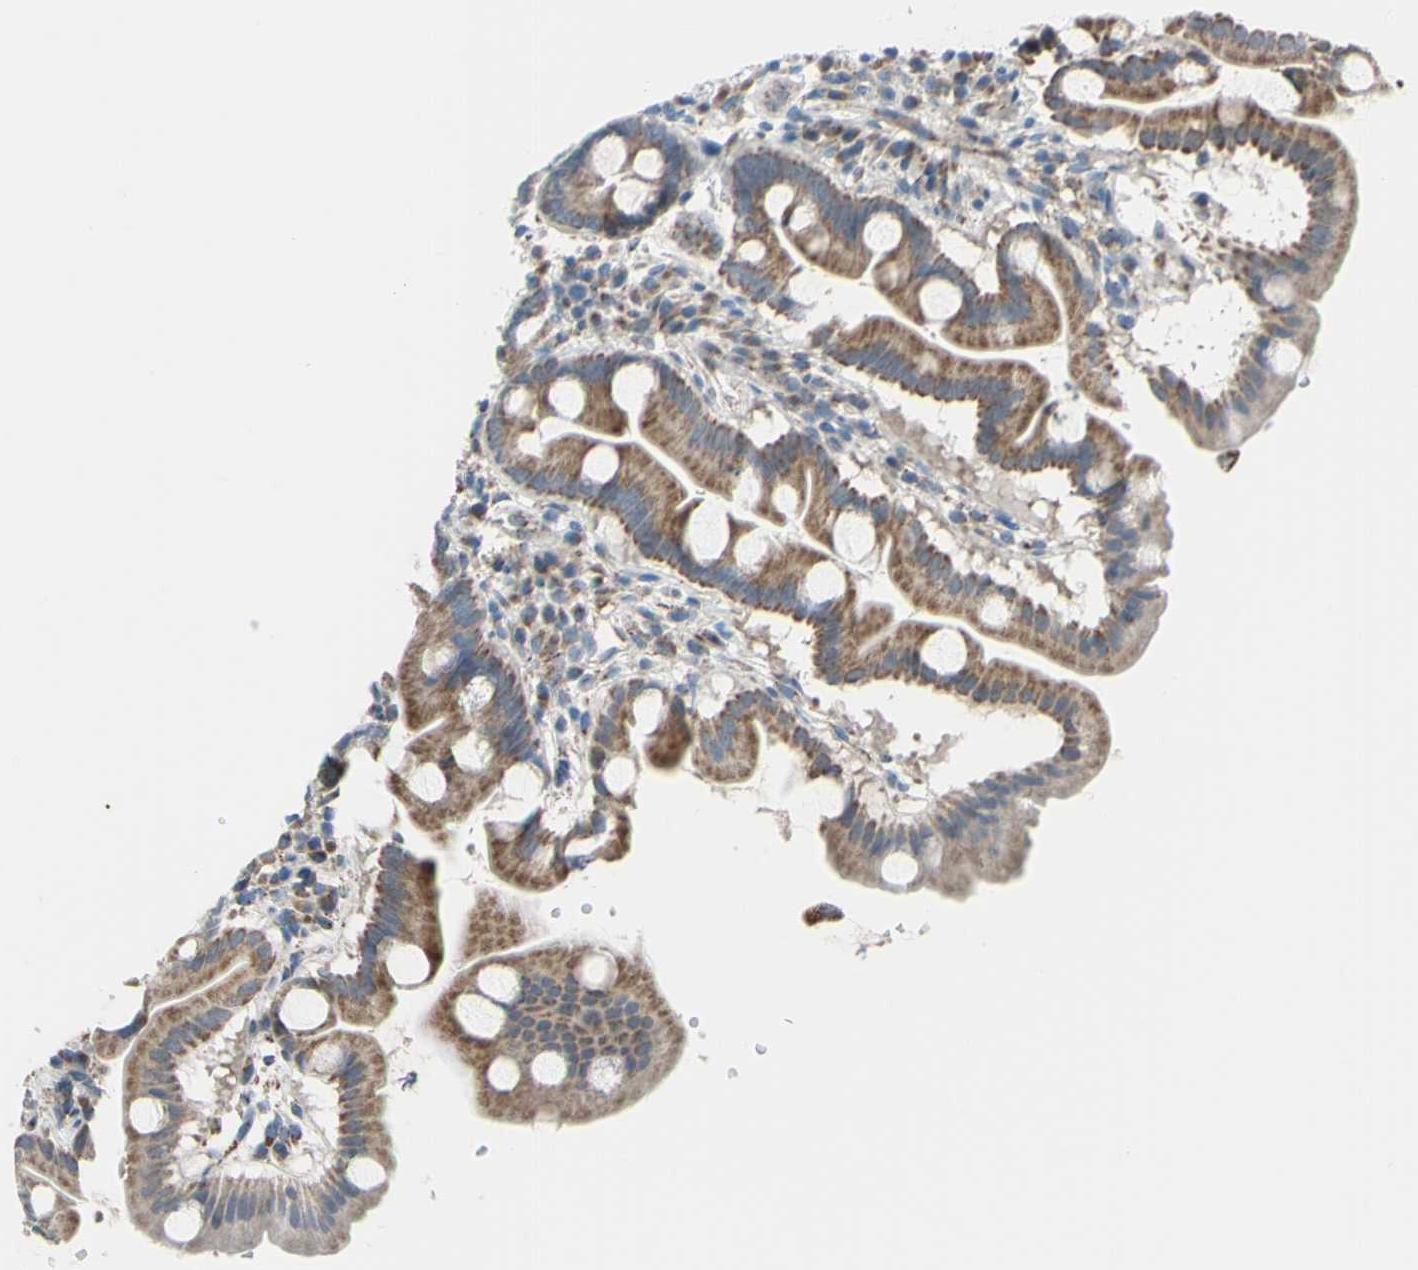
{"staining": {"intensity": "moderate", "quantity": ">75%", "location": "cytoplasmic/membranous"}, "tissue": "duodenum", "cell_type": "Glandular cells", "image_type": "normal", "snomed": [{"axis": "morphology", "description": "Normal tissue, NOS"}, {"axis": "topography", "description": "Duodenum"}], "caption": "This micrograph demonstrates immunohistochemistry (IHC) staining of benign human duodenum, with medium moderate cytoplasmic/membranous staining in approximately >75% of glandular cells.", "gene": "GLT8D1", "patient": {"sex": "male", "age": 50}}